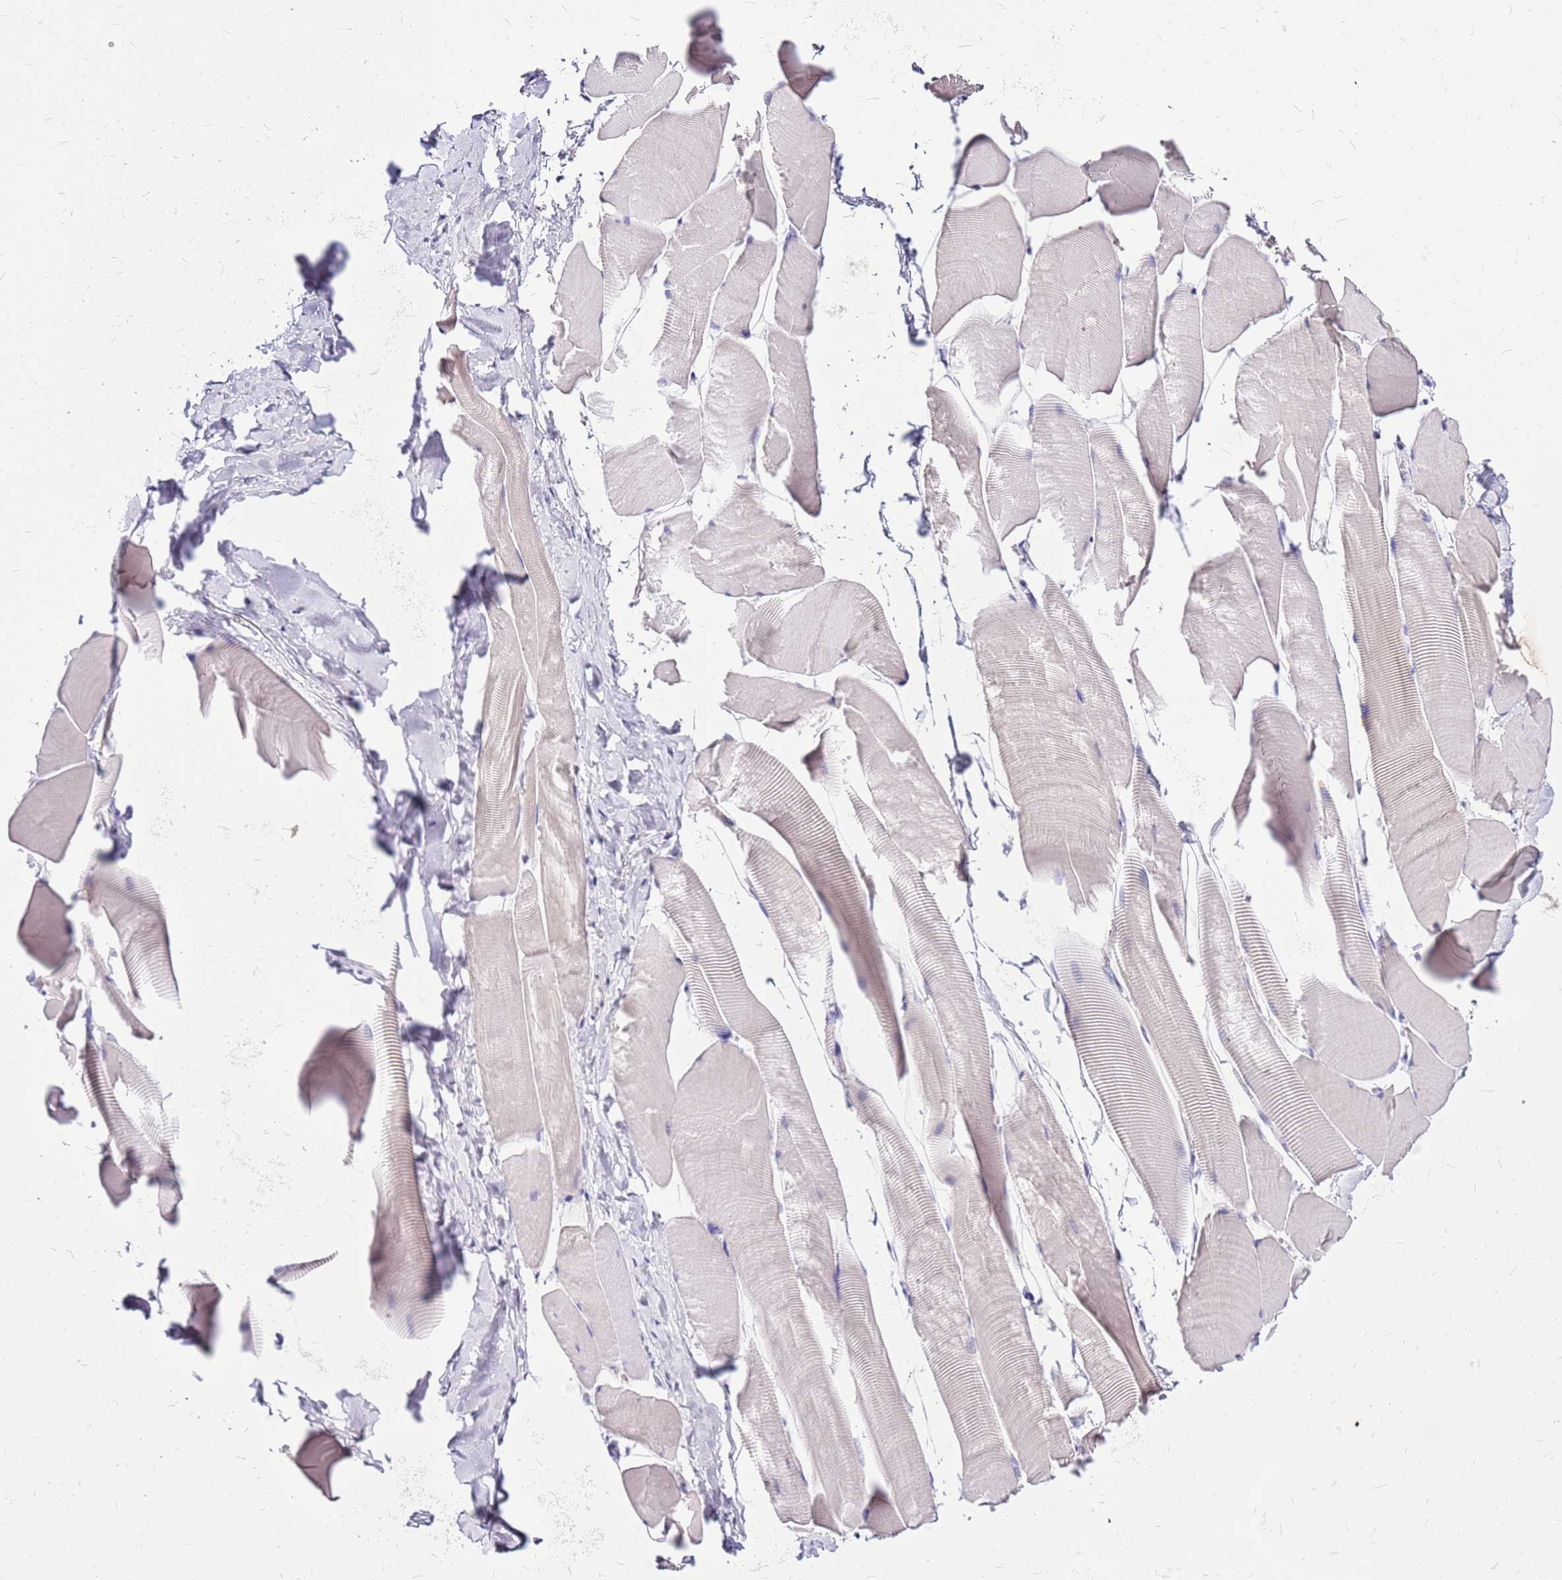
{"staining": {"intensity": "negative", "quantity": "none", "location": "none"}, "tissue": "skeletal muscle", "cell_type": "Myocytes", "image_type": "normal", "snomed": [{"axis": "morphology", "description": "Normal tissue, NOS"}, {"axis": "topography", "description": "Skeletal muscle"}], "caption": "Image shows no protein staining in myocytes of unremarkable skeletal muscle.", "gene": "DCDC2B", "patient": {"sex": "male", "age": 25}}